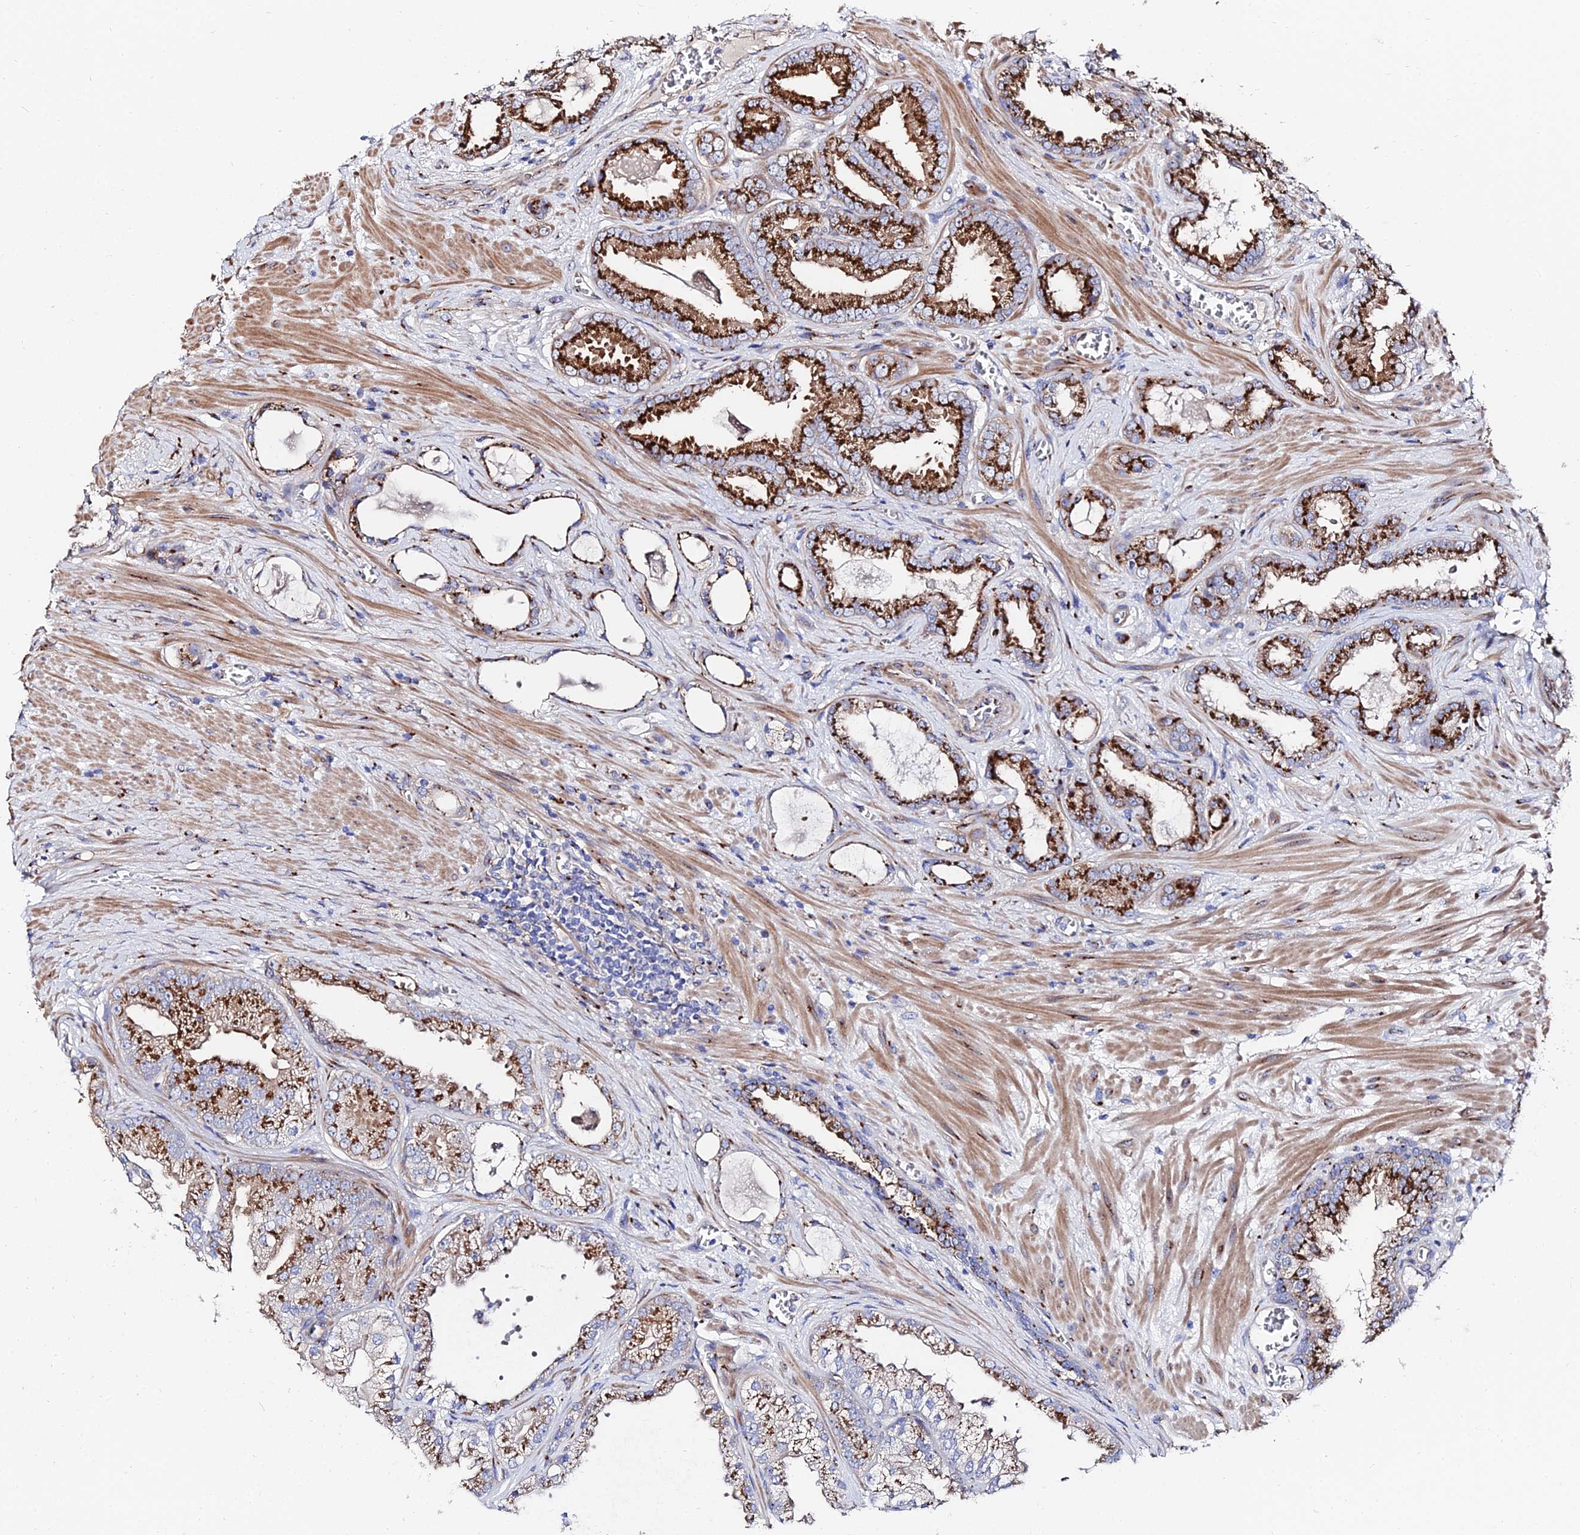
{"staining": {"intensity": "strong", "quantity": "25%-75%", "location": "cytoplasmic/membranous"}, "tissue": "prostate cancer", "cell_type": "Tumor cells", "image_type": "cancer", "snomed": [{"axis": "morphology", "description": "Adenocarcinoma, Low grade"}, {"axis": "topography", "description": "Prostate"}], "caption": "Human prostate adenocarcinoma (low-grade) stained with a brown dye reveals strong cytoplasmic/membranous positive positivity in about 25%-75% of tumor cells.", "gene": "BORCS8", "patient": {"sex": "male", "age": 57}}